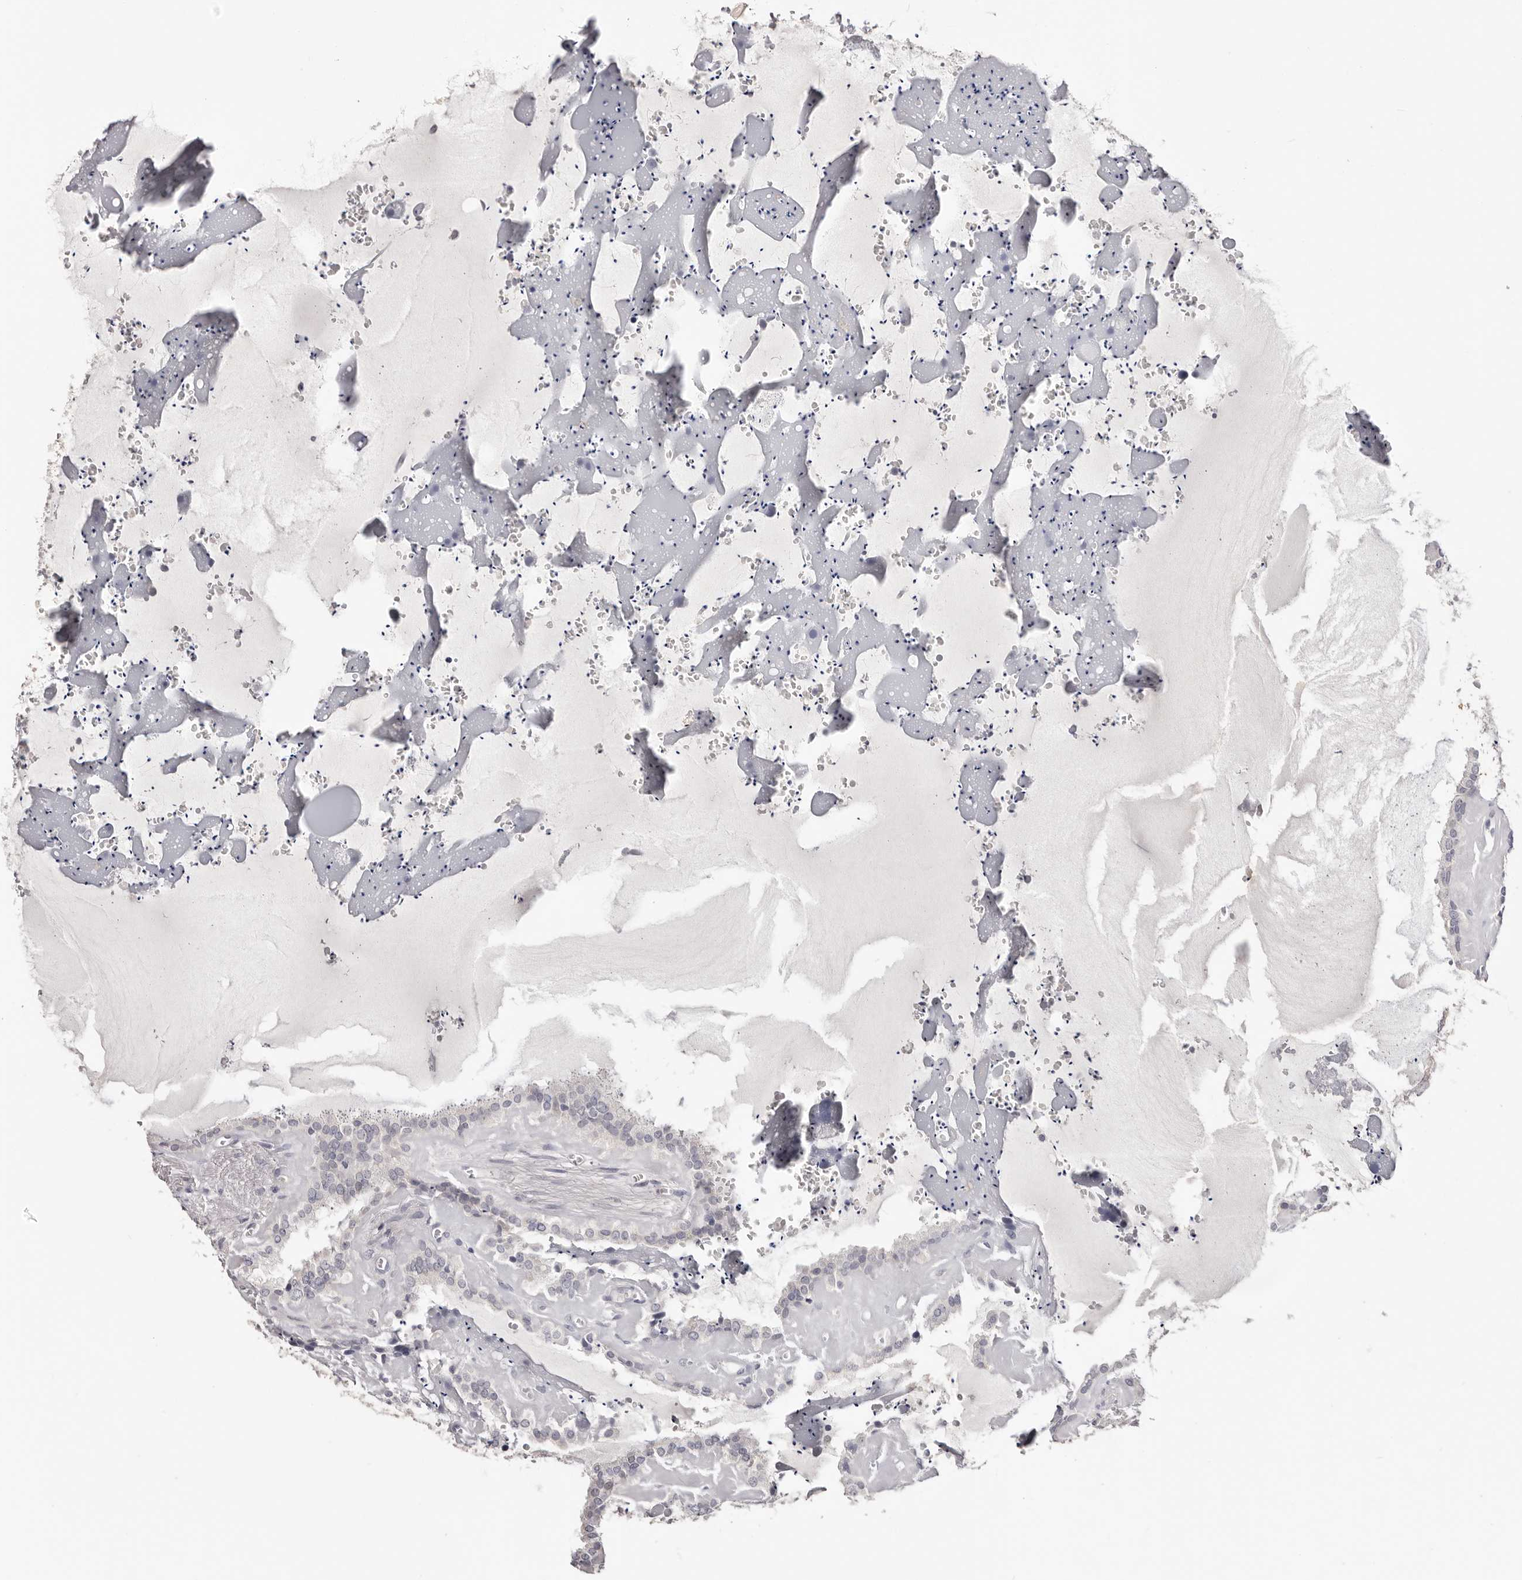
{"staining": {"intensity": "negative", "quantity": "none", "location": "none"}, "tissue": "seminal vesicle", "cell_type": "Glandular cells", "image_type": "normal", "snomed": [{"axis": "morphology", "description": "Normal tissue, NOS"}, {"axis": "topography", "description": "Prostate"}, {"axis": "topography", "description": "Seminal veicle"}], "caption": "Immunohistochemical staining of unremarkable human seminal vesicle exhibits no significant staining in glandular cells. (DAB (3,3'-diaminobenzidine) IHC, high magnification).", "gene": "CCDC190", "patient": {"sex": "male", "age": 59}}